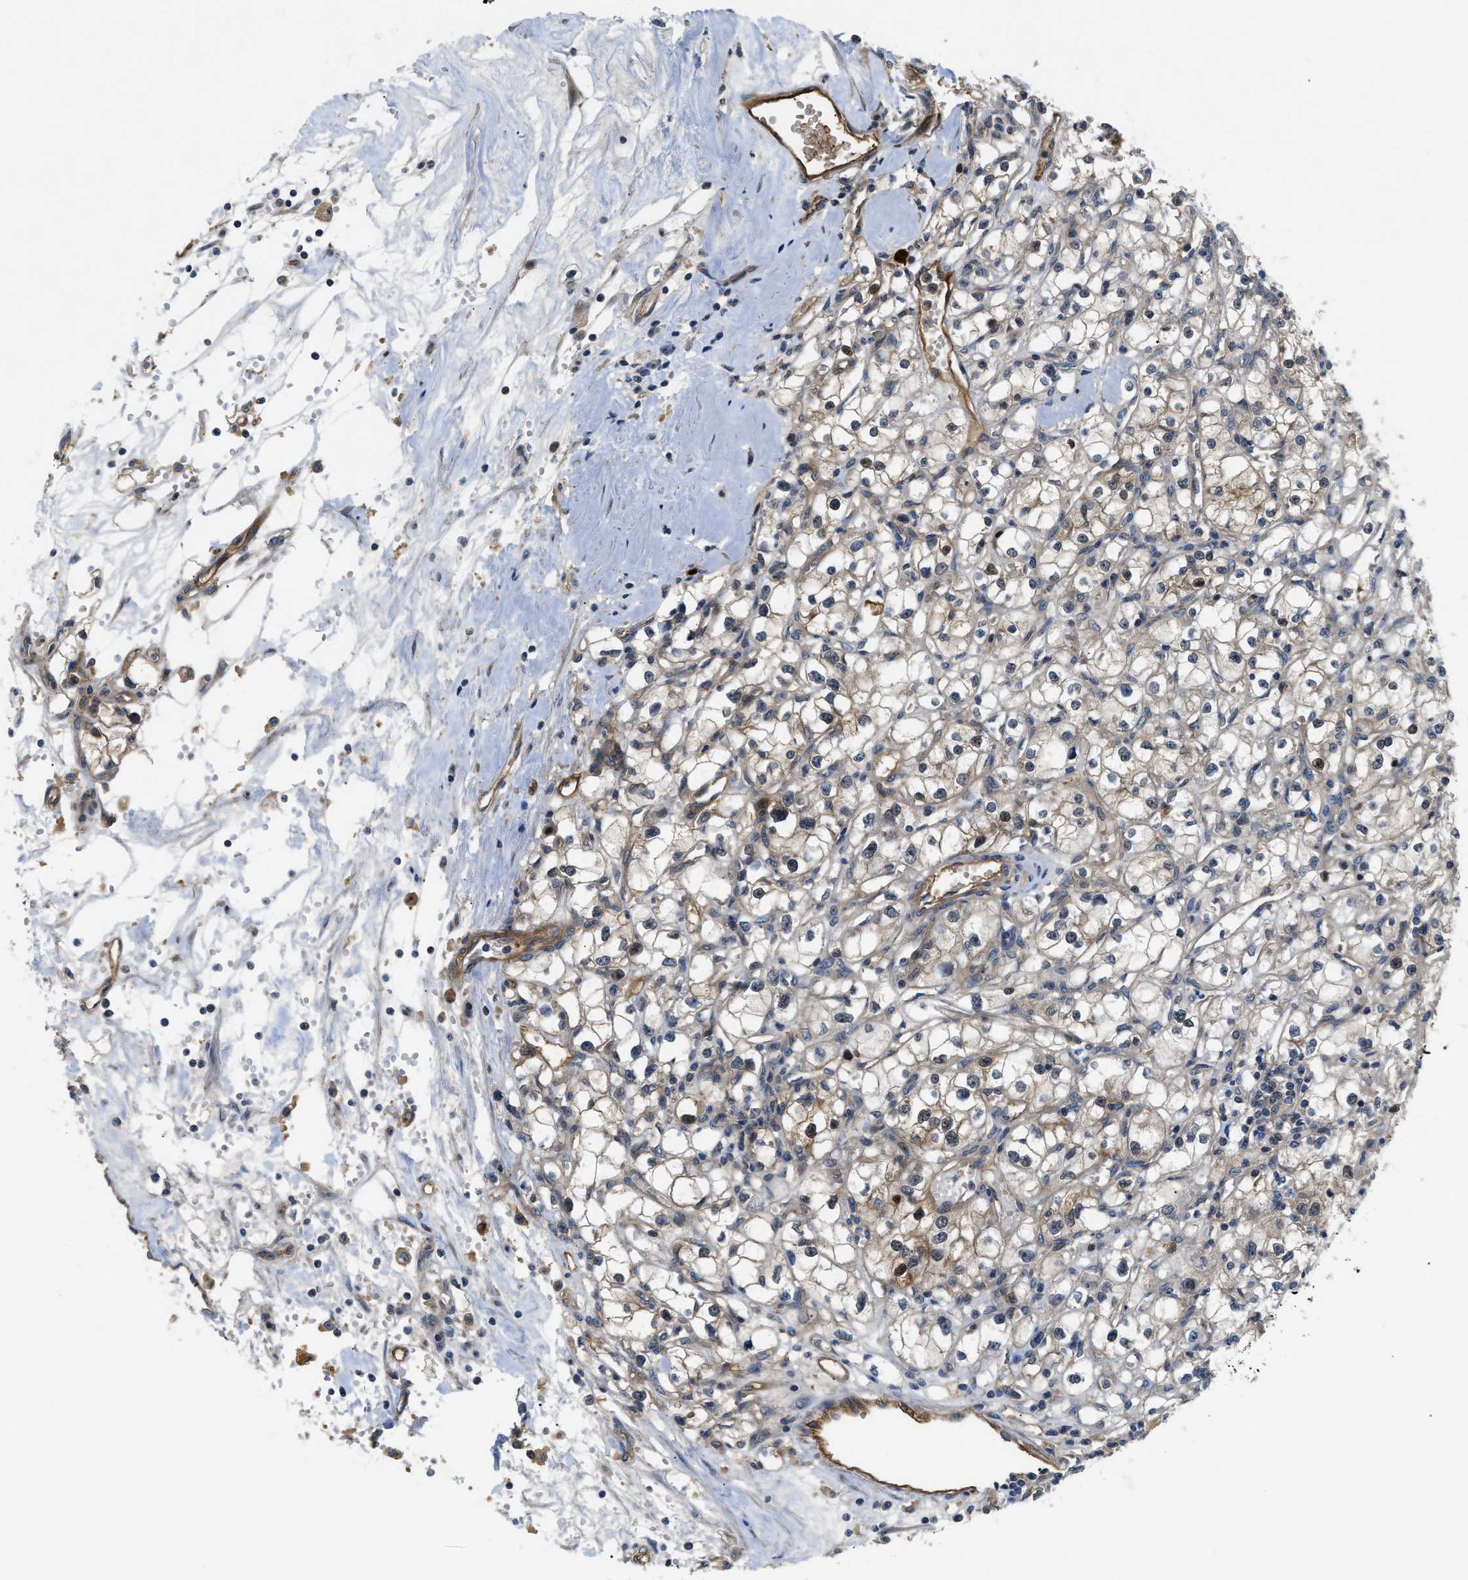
{"staining": {"intensity": "weak", "quantity": "<25%", "location": "cytoplasmic/membranous"}, "tissue": "renal cancer", "cell_type": "Tumor cells", "image_type": "cancer", "snomed": [{"axis": "morphology", "description": "Adenocarcinoma, NOS"}, {"axis": "topography", "description": "Kidney"}], "caption": "A histopathology image of human renal adenocarcinoma is negative for staining in tumor cells.", "gene": "TRAK2", "patient": {"sex": "male", "age": 56}}